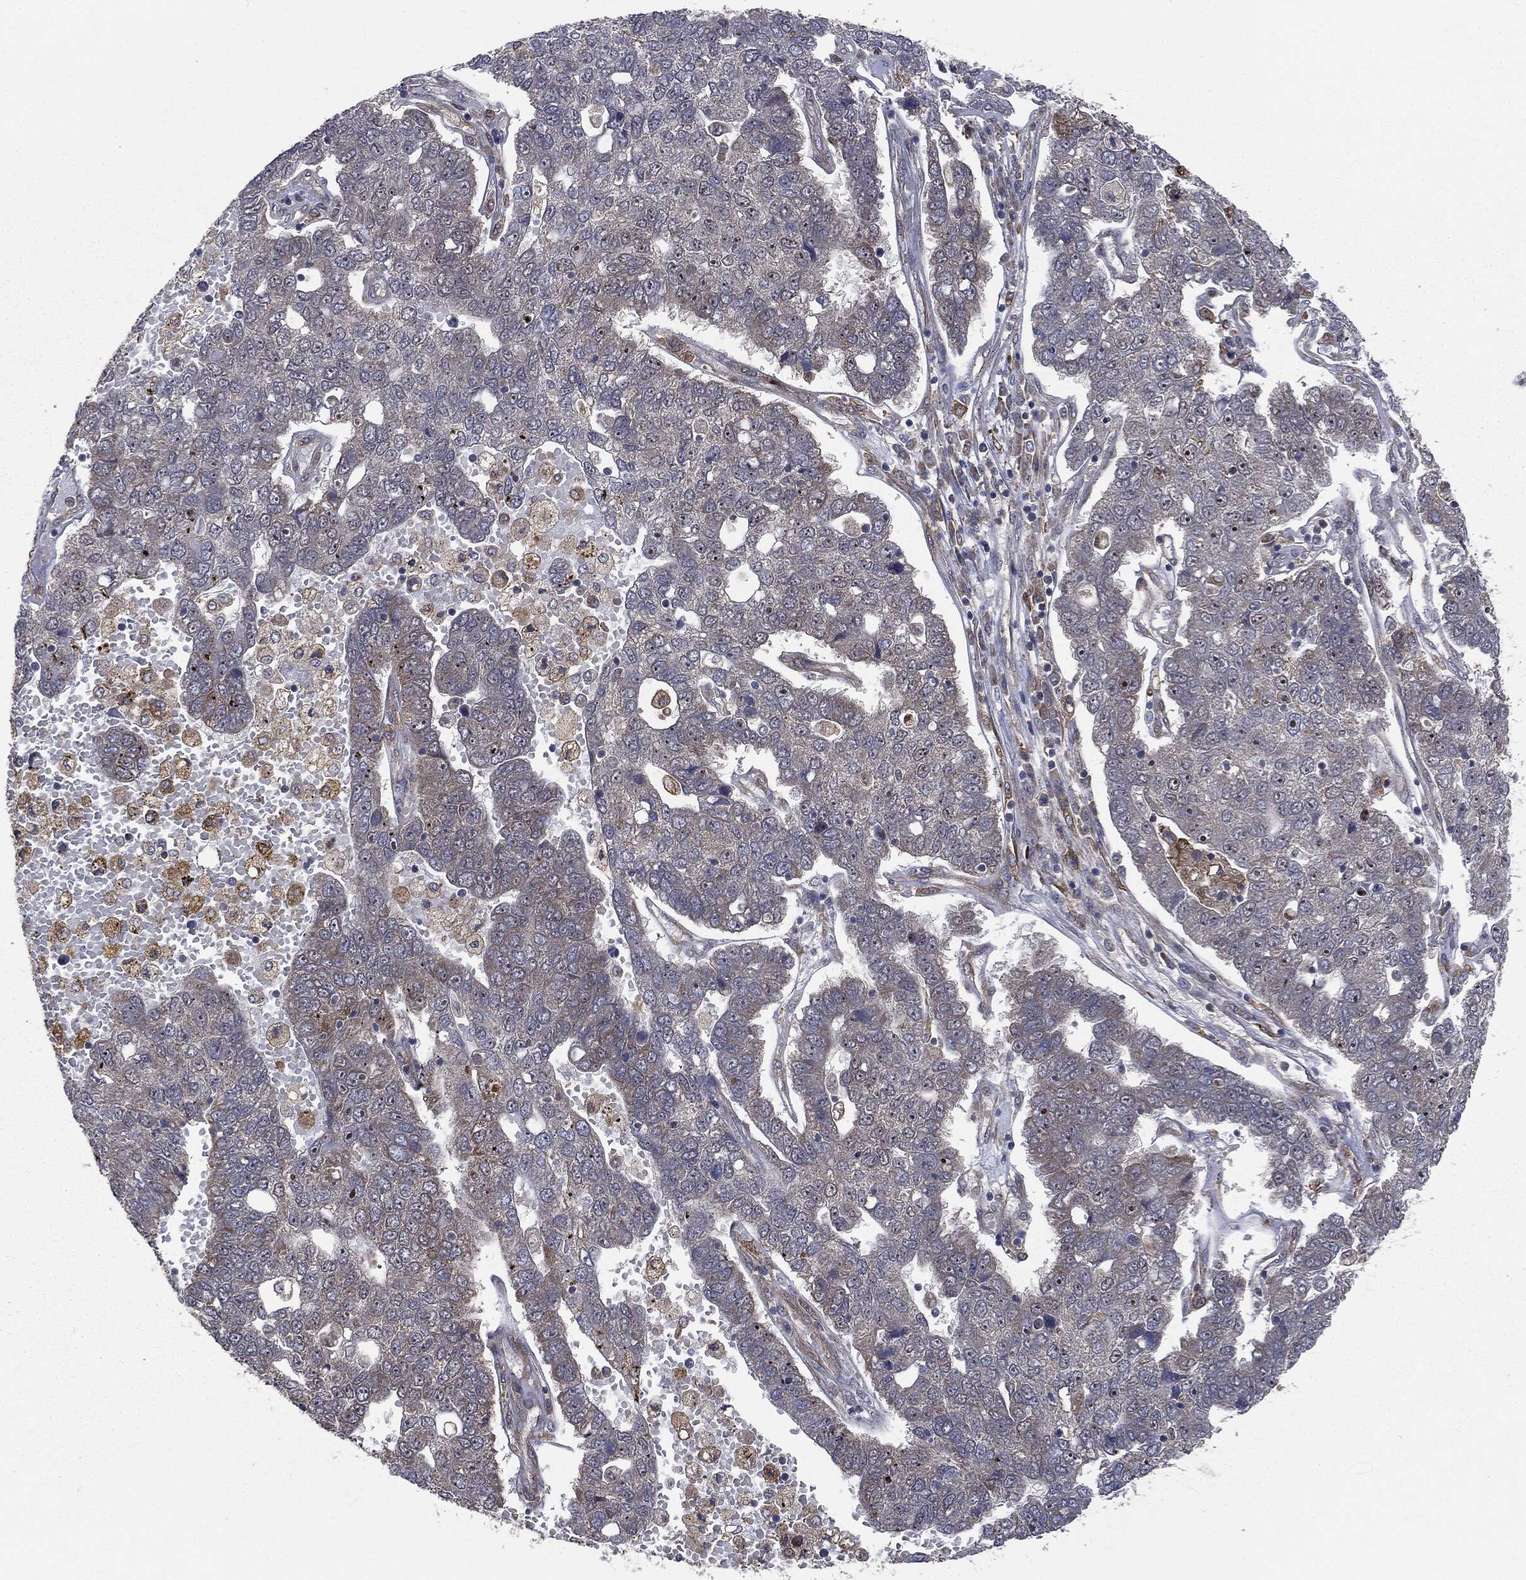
{"staining": {"intensity": "moderate", "quantity": "25%-75%", "location": "cytoplasmic/membranous"}, "tissue": "pancreatic cancer", "cell_type": "Tumor cells", "image_type": "cancer", "snomed": [{"axis": "morphology", "description": "Adenocarcinoma, NOS"}, {"axis": "topography", "description": "Pancreas"}], "caption": "An immunohistochemistry (IHC) image of neoplastic tissue is shown. Protein staining in brown highlights moderate cytoplasmic/membranous positivity in pancreatic adenocarcinoma within tumor cells.", "gene": "TRMT1L", "patient": {"sex": "female", "age": 61}}